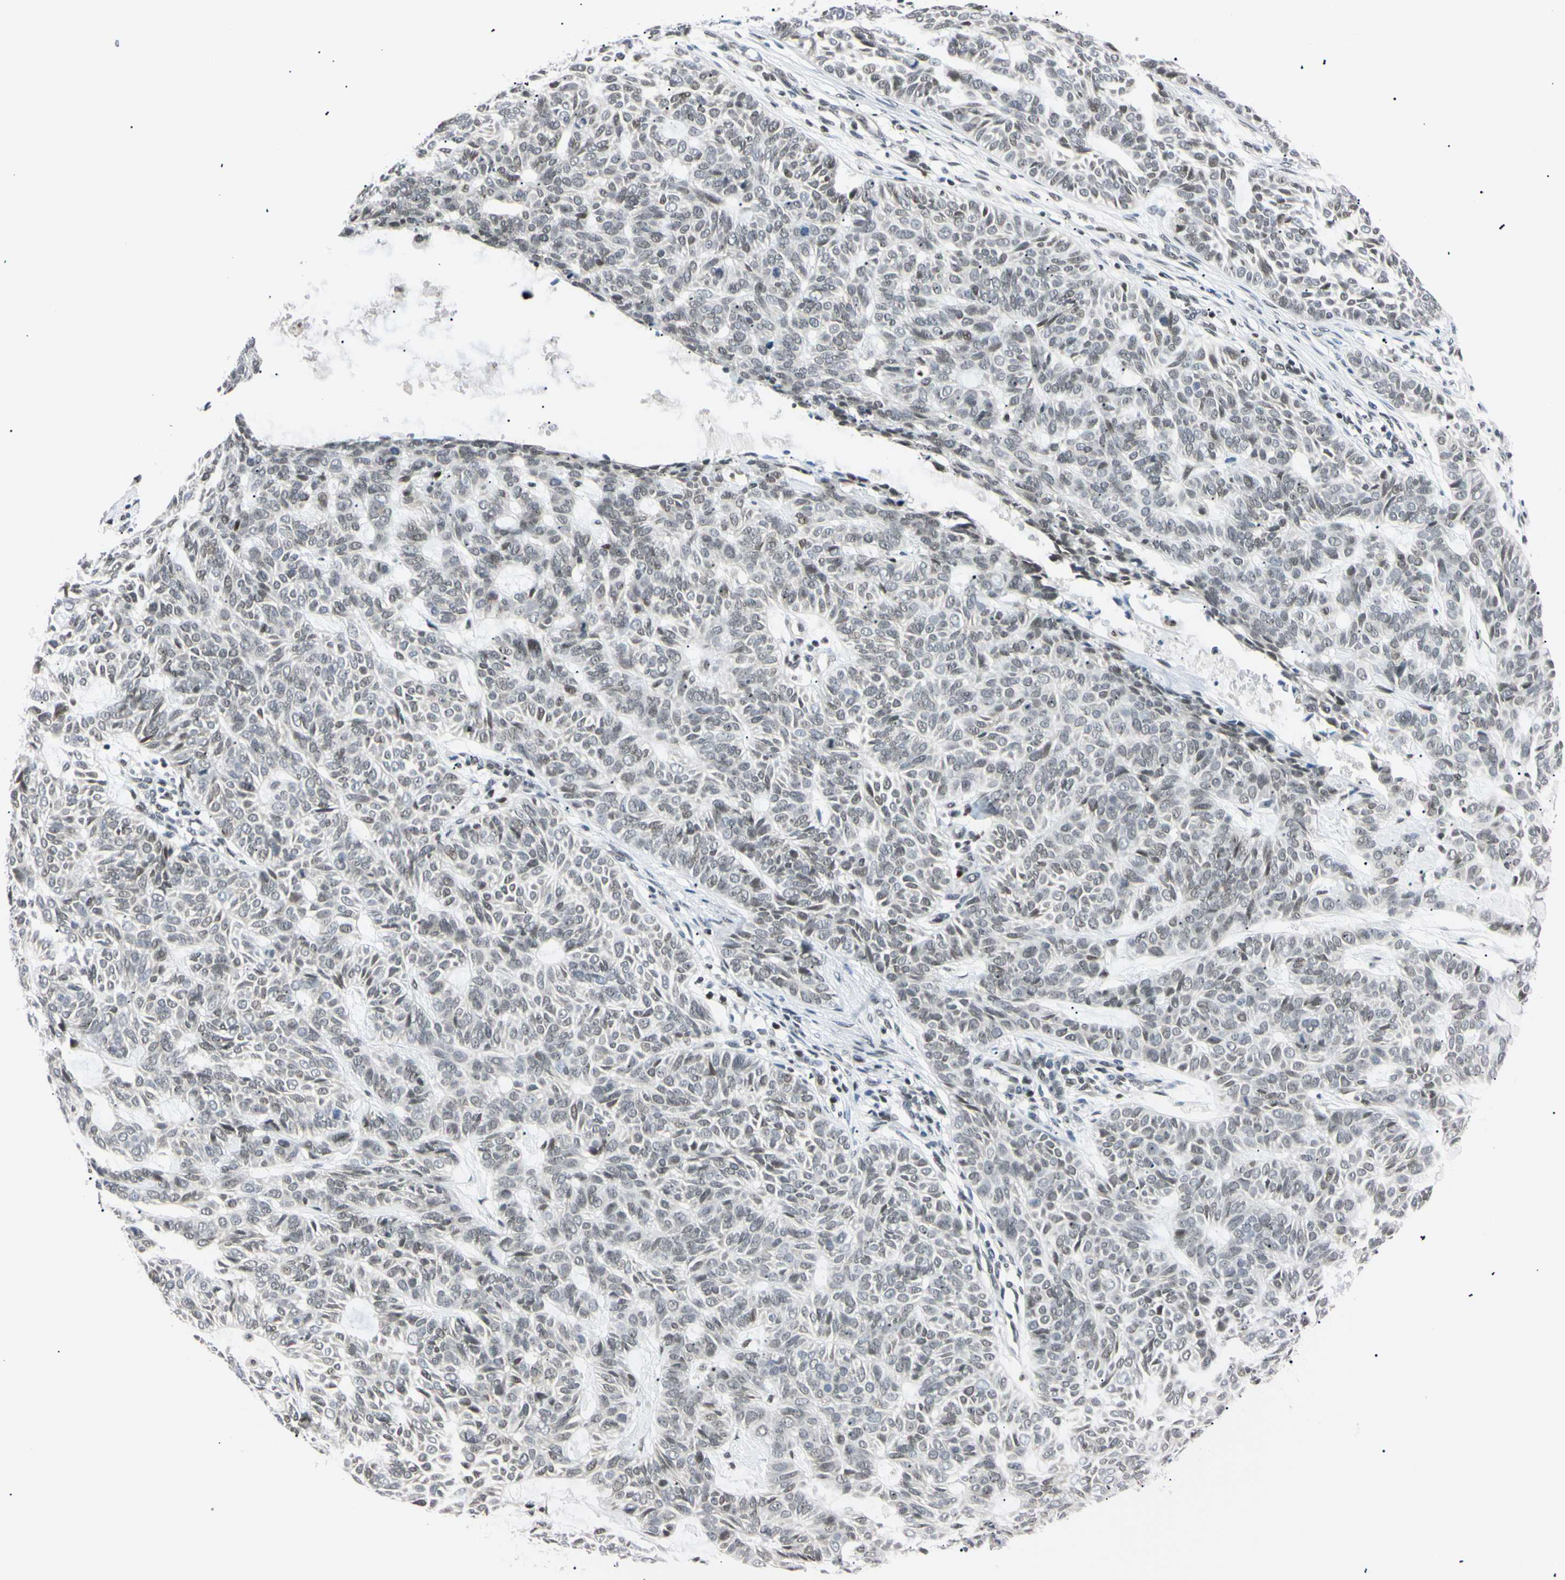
{"staining": {"intensity": "negative", "quantity": "none", "location": "none"}, "tissue": "skin cancer", "cell_type": "Tumor cells", "image_type": "cancer", "snomed": [{"axis": "morphology", "description": "Basal cell carcinoma"}, {"axis": "topography", "description": "Skin"}], "caption": "Tumor cells show no significant staining in skin cancer.", "gene": "C1orf174", "patient": {"sex": "male", "age": 87}}